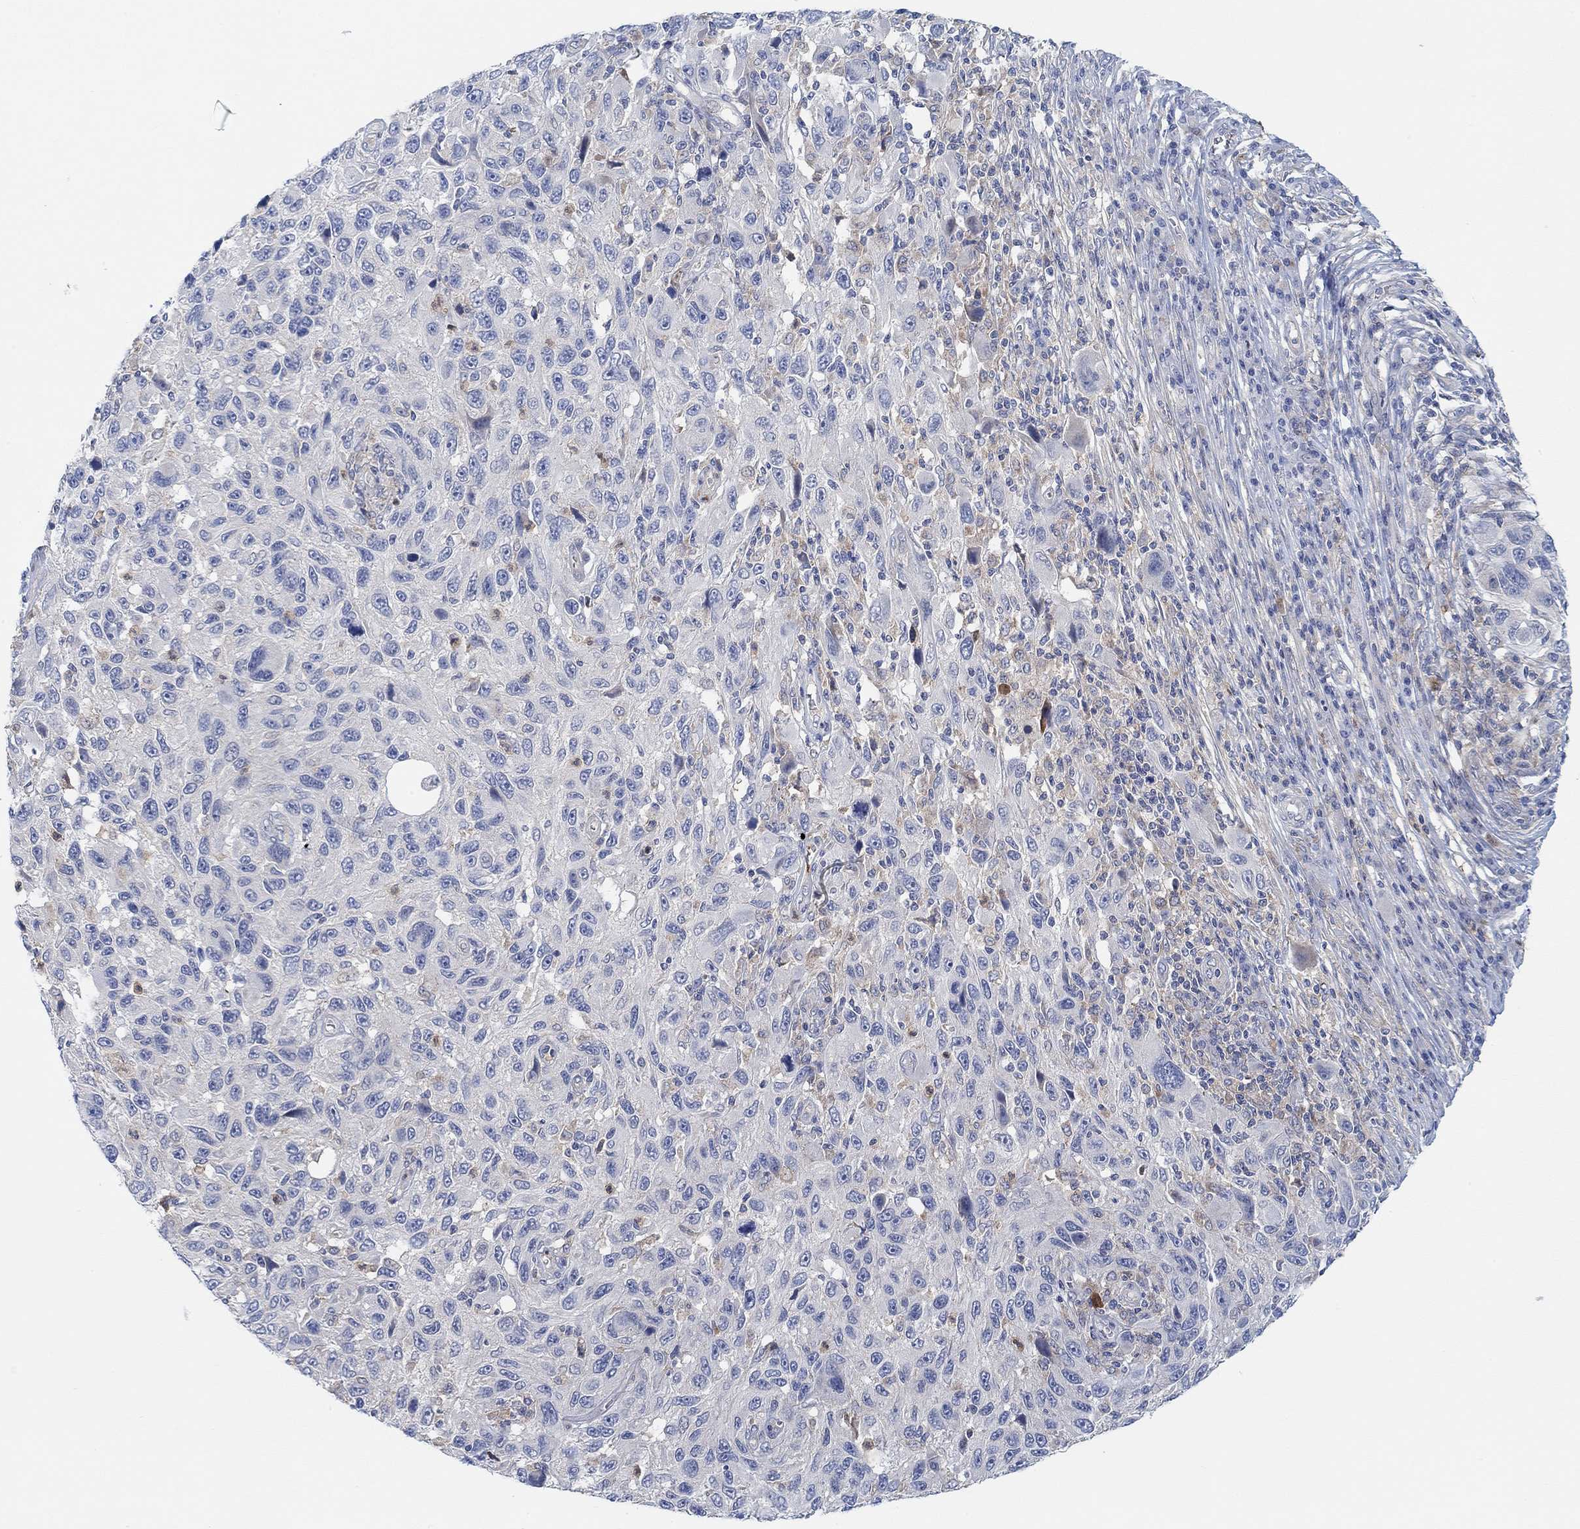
{"staining": {"intensity": "negative", "quantity": "none", "location": "none"}, "tissue": "melanoma", "cell_type": "Tumor cells", "image_type": "cancer", "snomed": [{"axis": "morphology", "description": "Malignant melanoma, NOS"}, {"axis": "topography", "description": "Skin"}], "caption": "Immunohistochemistry (IHC) of human malignant melanoma shows no positivity in tumor cells.", "gene": "PMFBP1", "patient": {"sex": "male", "age": 53}}